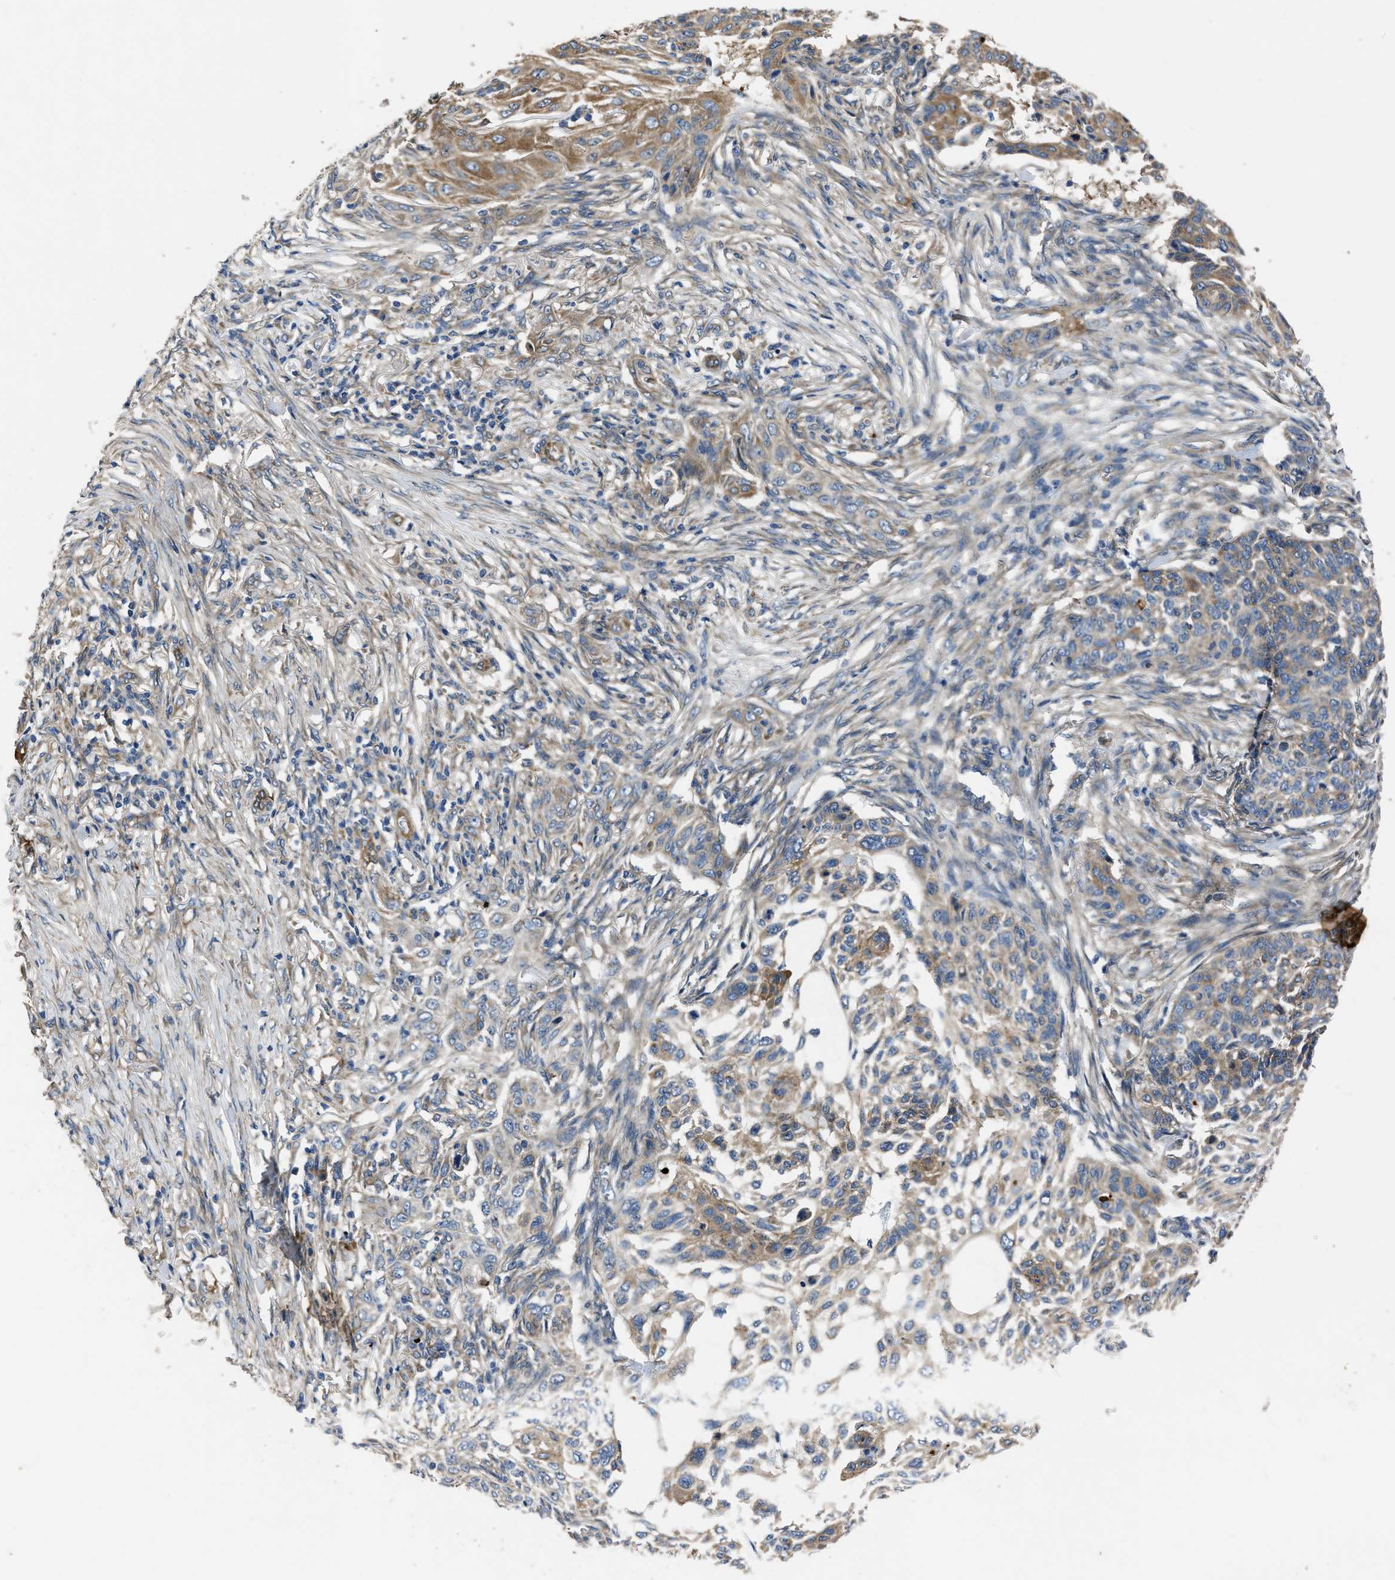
{"staining": {"intensity": "weak", "quantity": "<25%", "location": "cytoplasmic/membranous"}, "tissue": "skin cancer", "cell_type": "Tumor cells", "image_type": "cancer", "snomed": [{"axis": "morphology", "description": "Basal cell carcinoma"}, {"axis": "topography", "description": "Skin"}], "caption": "DAB (3,3'-diaminobenzidine) immunohistochemical staining of basal cell carcinoma (skin) shows no significant staining in tumor cells.", "gene": "ERC1", "patient": {"sex": "male", "age": 85}}